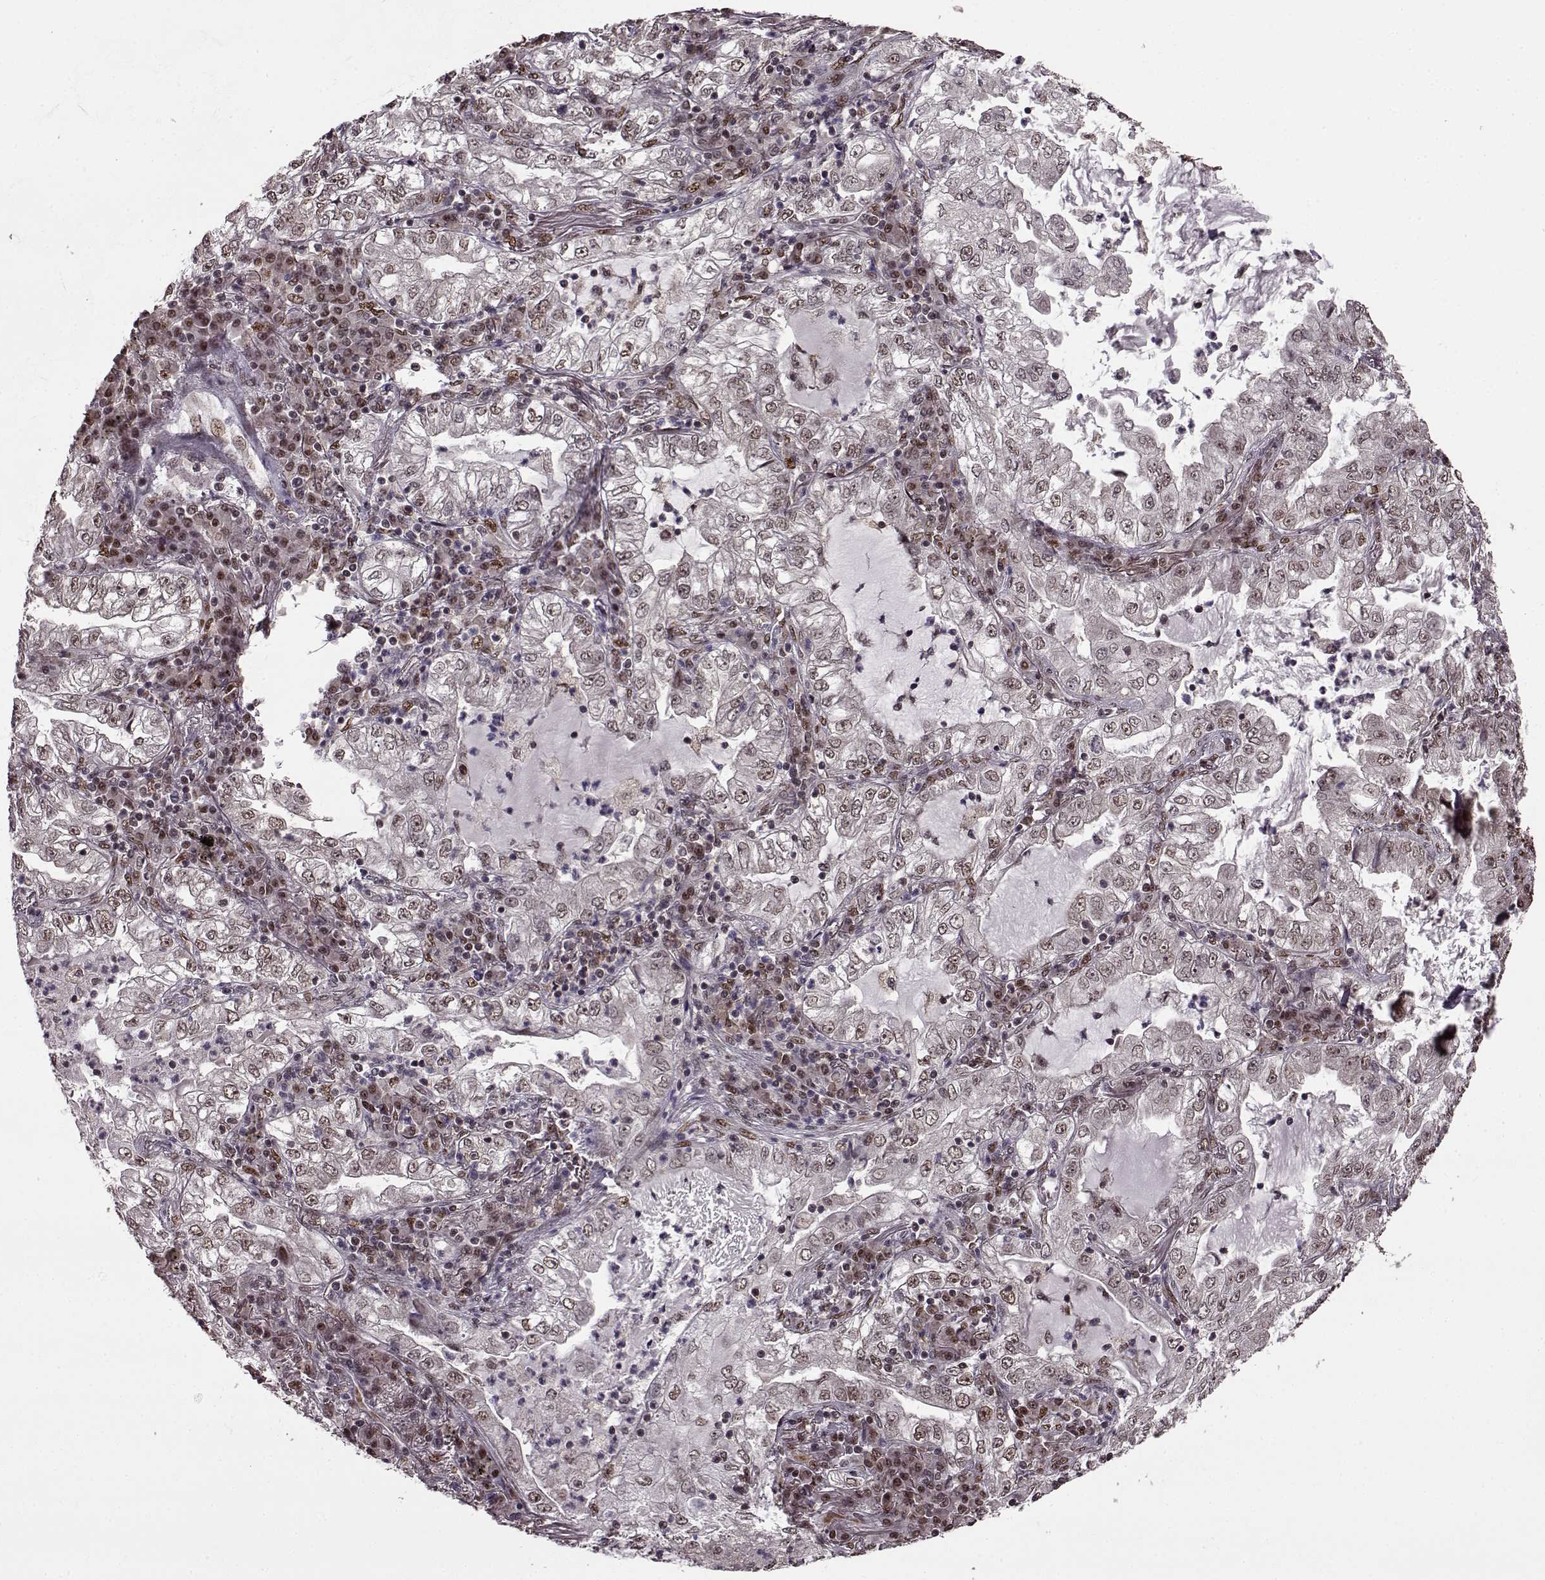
{"staining": {"intensity": "moderate", "quantity": "25%-75%", "location": "nuclear"}, "tissue": "lung cancer", "cell_type": "Tumor cells", "image_type": "cancer", "snomed": [{"axis": "morphology", "description": "Adenocarcinoma, NOS"}, {"axis": "topography", "description": "Lung"}], "caption": "Moderate nuclear staining for a protein is identified in about 25%-75% of tumor cells of lung adenocarcinoma using immunohistochemistry (IHC).", "gene": "FTO", "patient": {"sex": "female", "age": 73}}